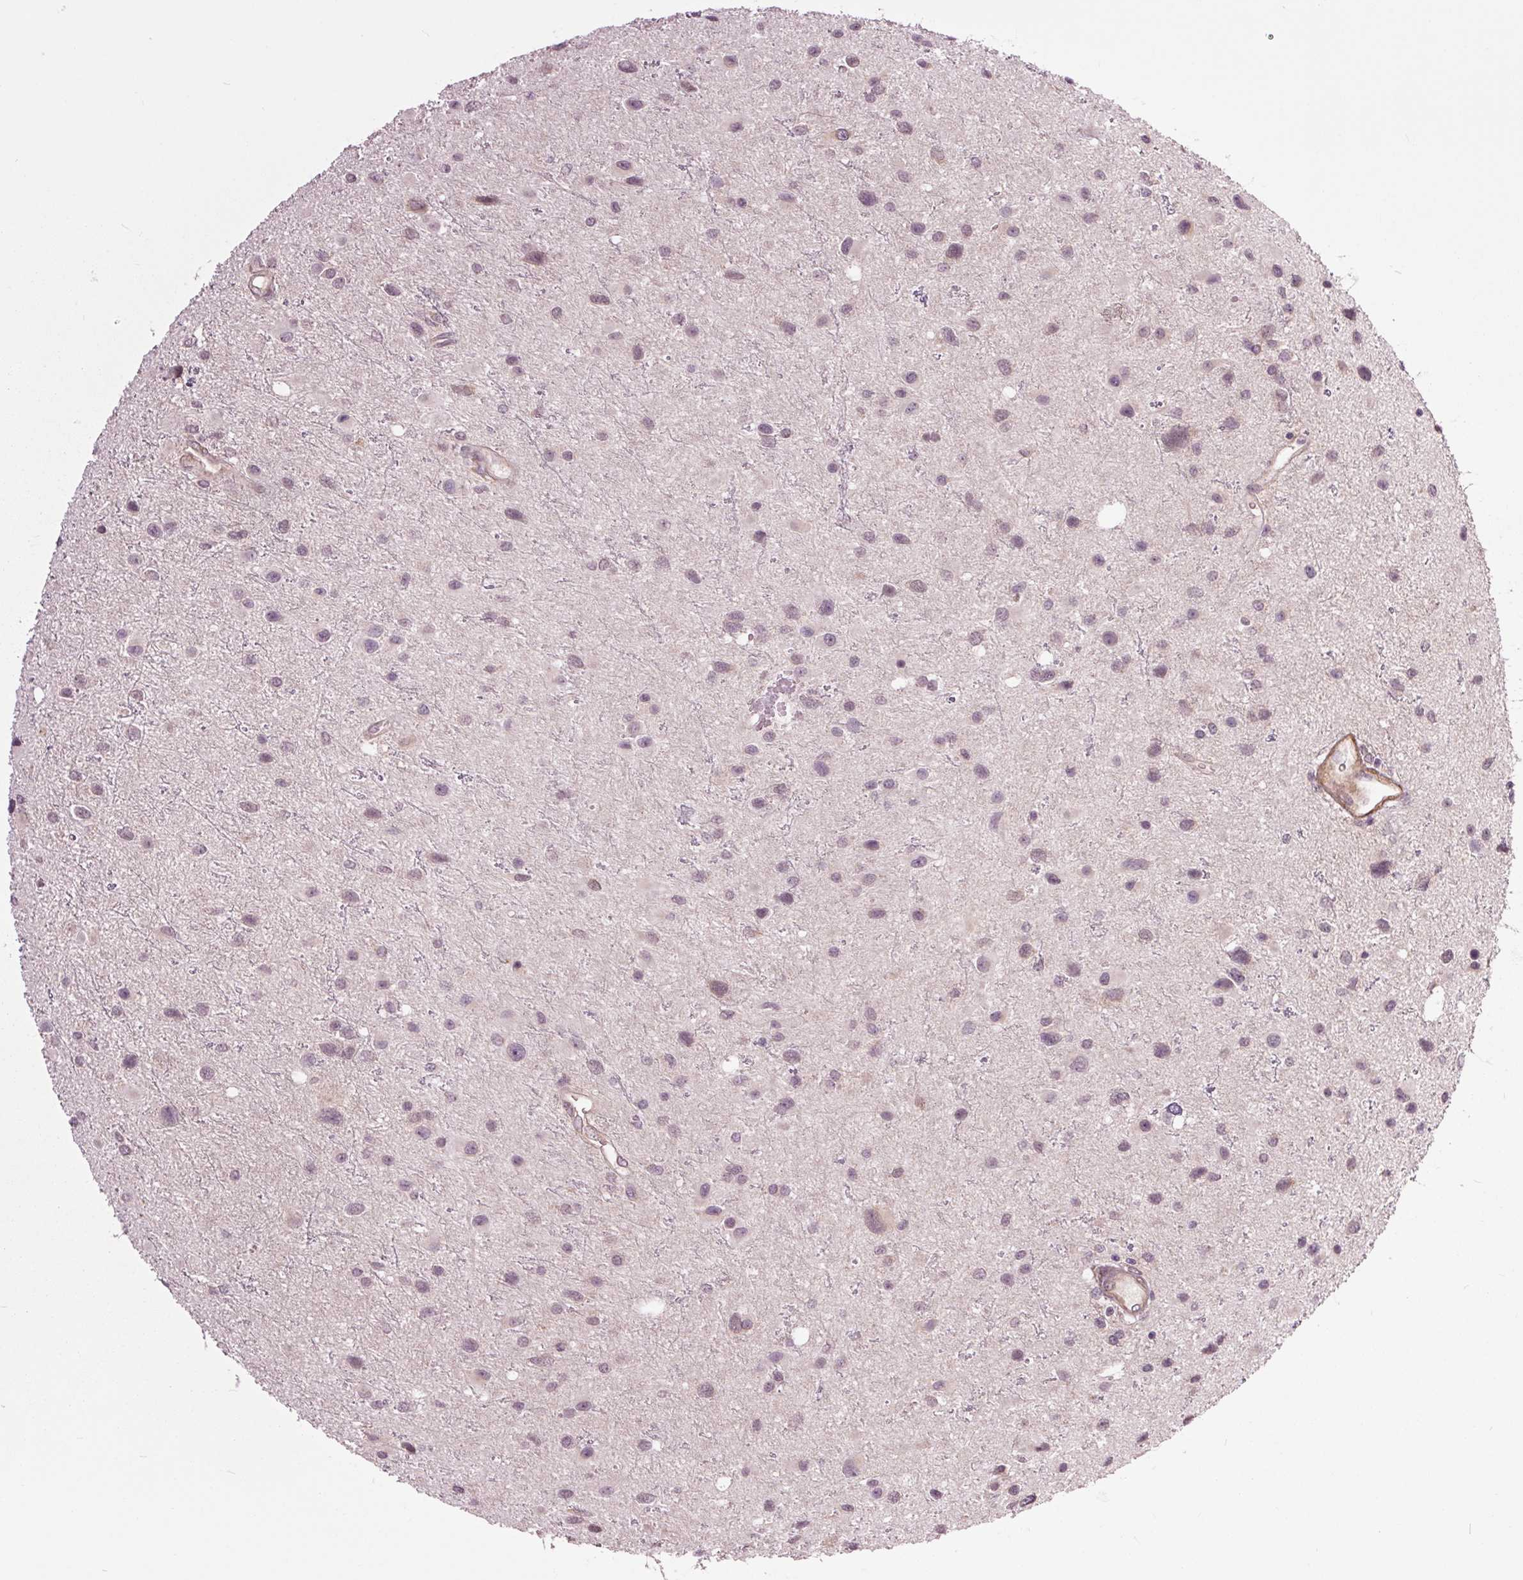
{"staining": {"intensity": "weak", "quantity": "<25%", "location": "cytoplasmic/membranous,nuclear"}, "tissue": "glioma", "cell_type": "Tumor cells", "image_type": "cancer", "snomed": [{"axis": "morphology", "description": "Glioma, malignant, Low grade"}, {"axis": "topography", "description": "Brain"}], "caption": "The micrograph shows no staining of tumor cells in glioma. (DAB (3,3'-diaminobenzidine) immunohistochemistry with hematoxylin counter stain).", "gene": "HAUS5", "patient": {"sex": "female", "age": 32}}